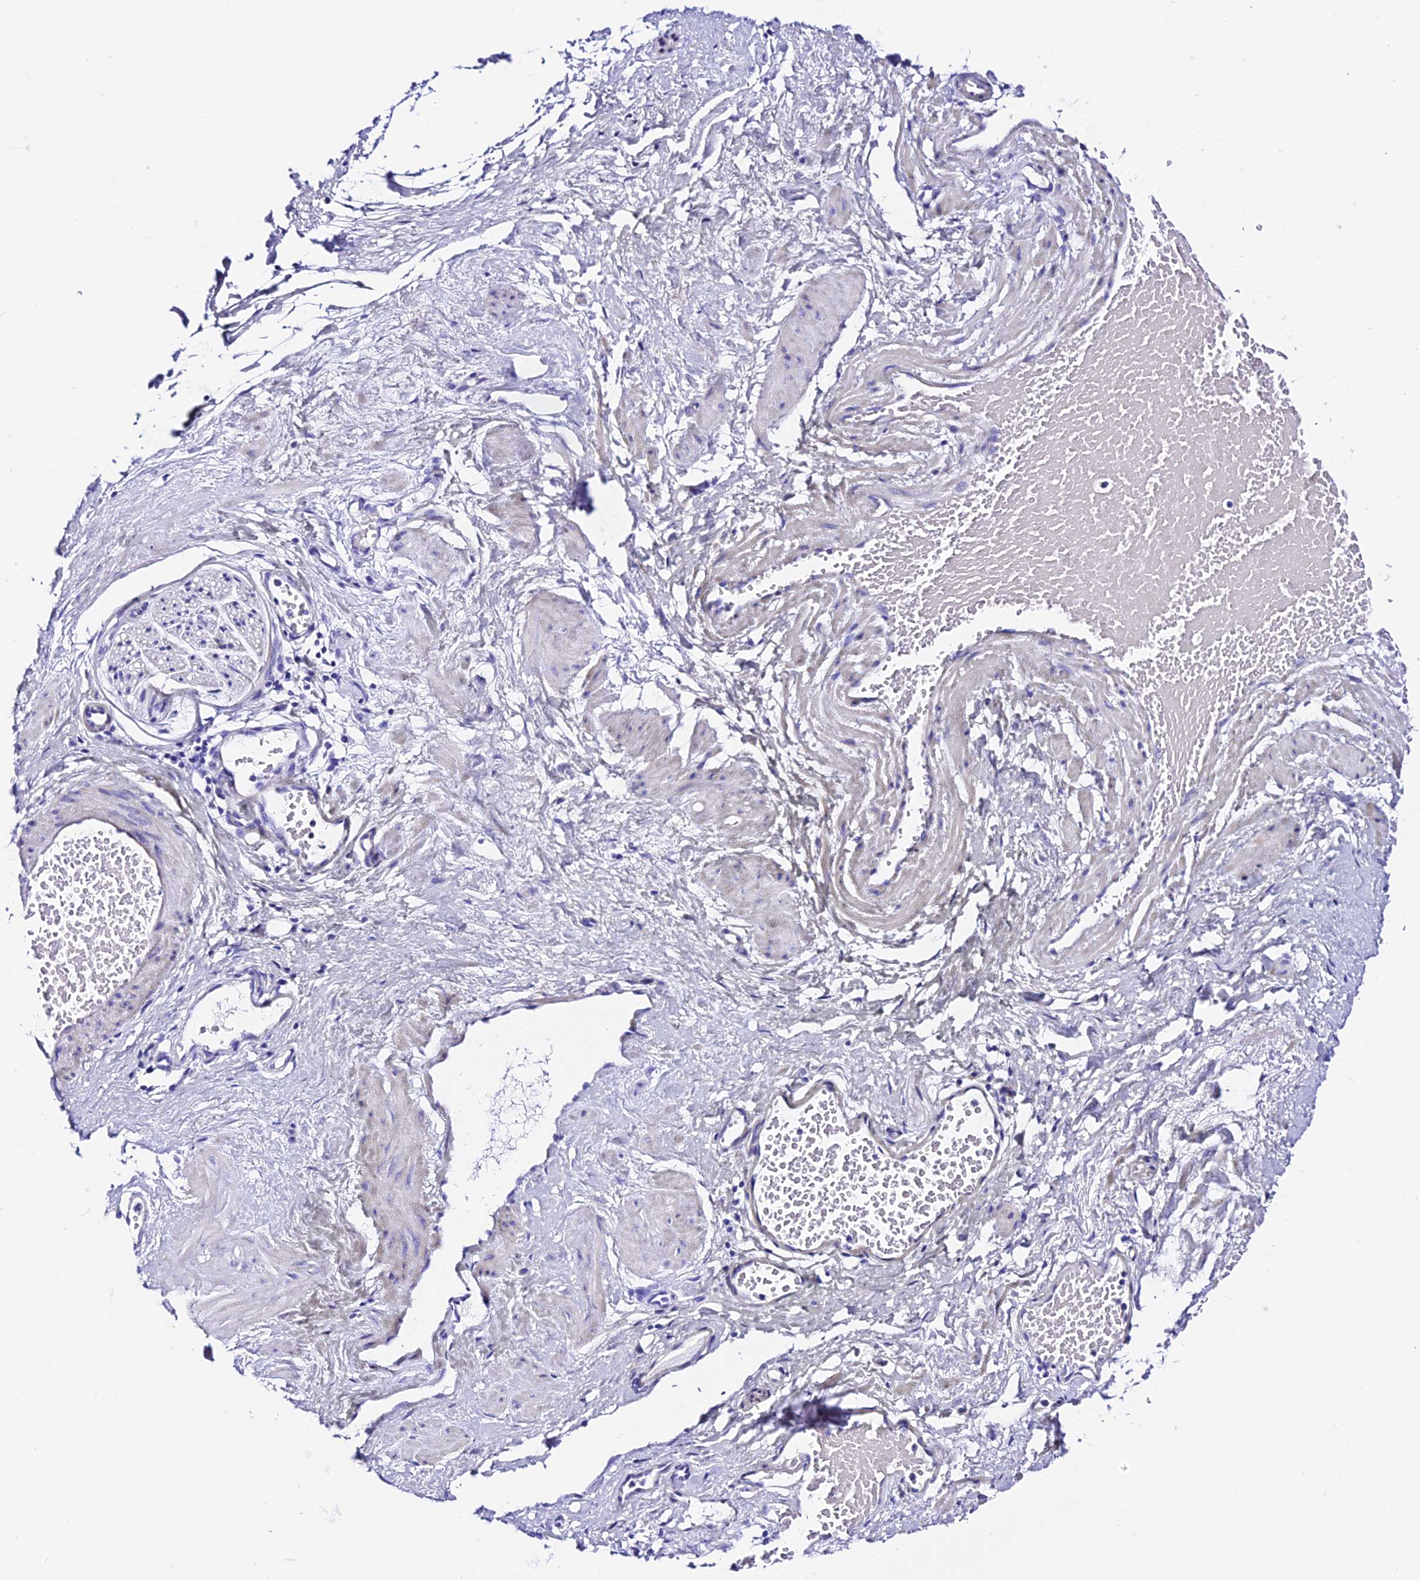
{"staining": {"intensity": "negative", "quantity": "none", "location": "none"}, "tissue": "adipose tissue", "cell_type": "Adipocytes", "image_type": "normal", "snomed": [{"axis": "morphology", "description": "Normal tissue, NOS"}, {"axis": "topography", "description": "Soft tissue"}, {"axis": "topography", "description": "Vascular tissue"}], "caption": "Photomicrograph shows no protein staining in adipocytes of unremarkable adipose tissue.", "gene": "TRMT44", "patient": {"sex": "female", "age": 35}}